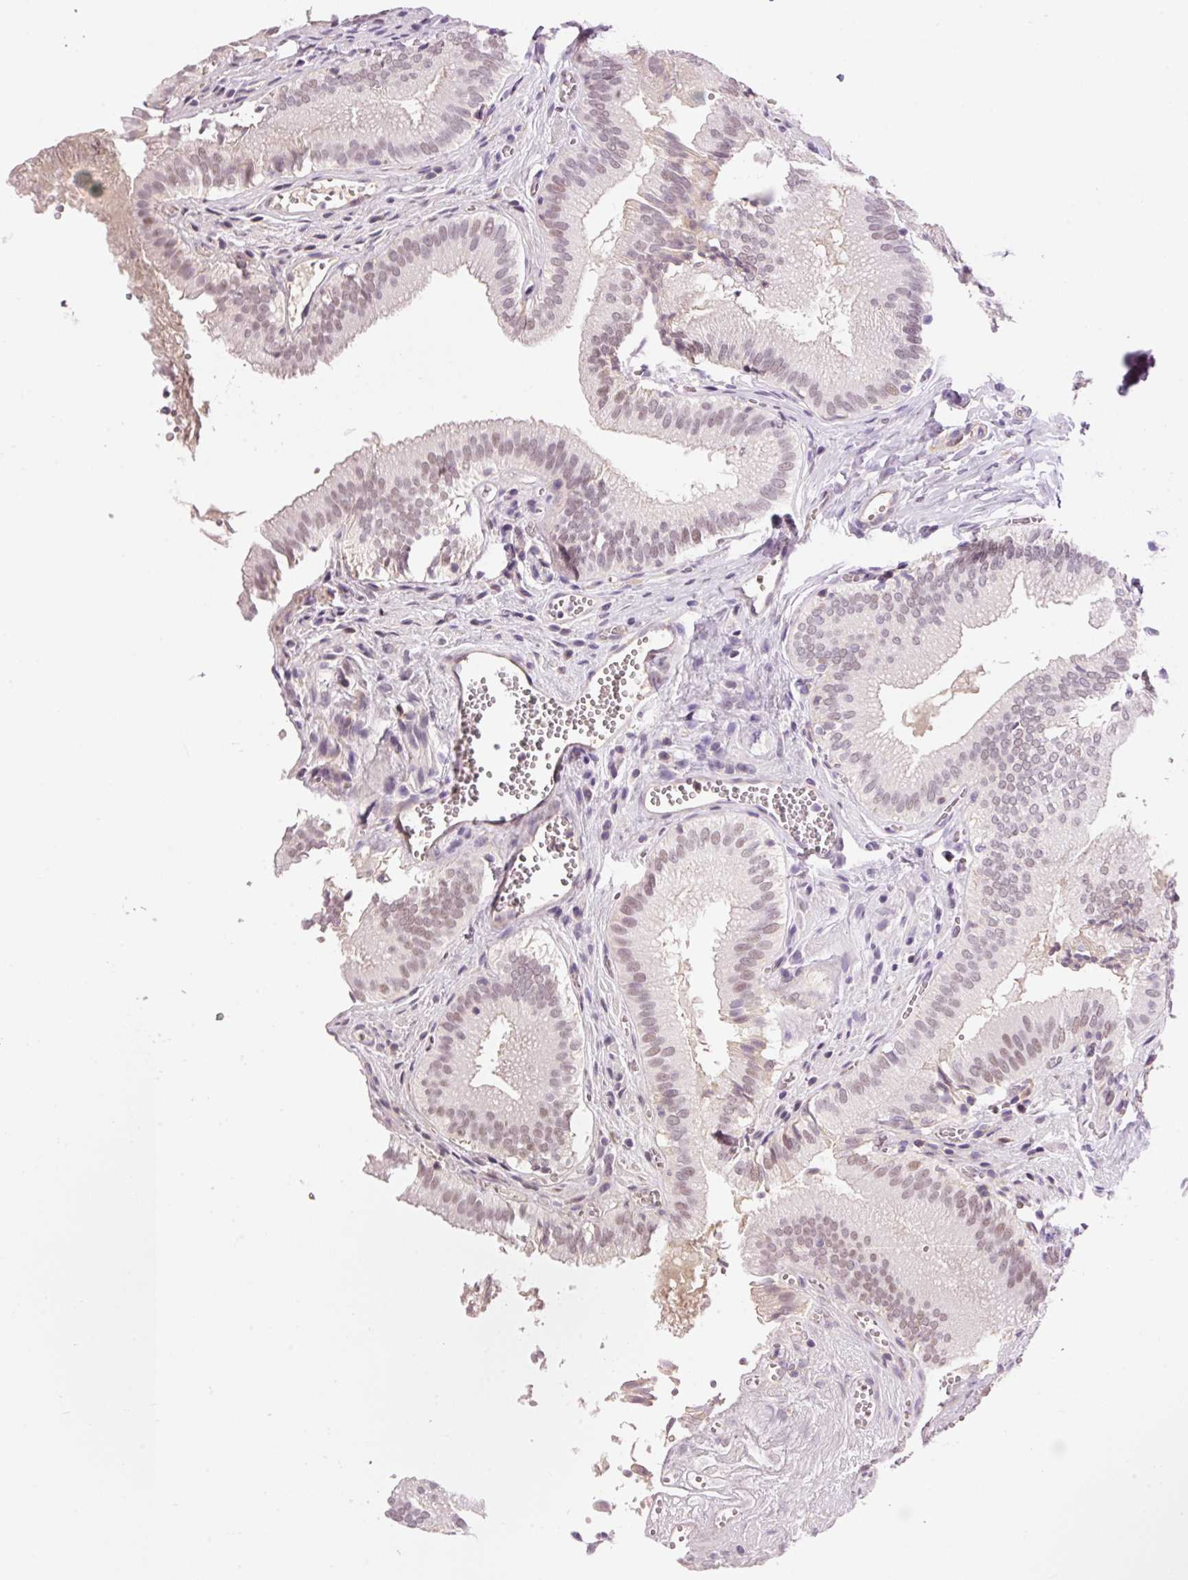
{"staining": {"intensity": "weak", "quantity": "25%-75%", "location": "nuclear"}, "tissue": "gallbladder", "cell_type": "Glandular cells", "image_type": "normal", "snomed": [{"axis": "morphology", "description": "Normal tissue, NOS"}, {"axis": "topography", "description": "Gallbladder"}, {"axis": "topography", "description": "Peripheral nerve tissue"}], "caption": "A low amount of weak nuclear staining is seen in about 25%-75% of glandular cells in normal gallbladder.", "gene": "HNF1A", "patient": {"sex": "male", "age": 17}}